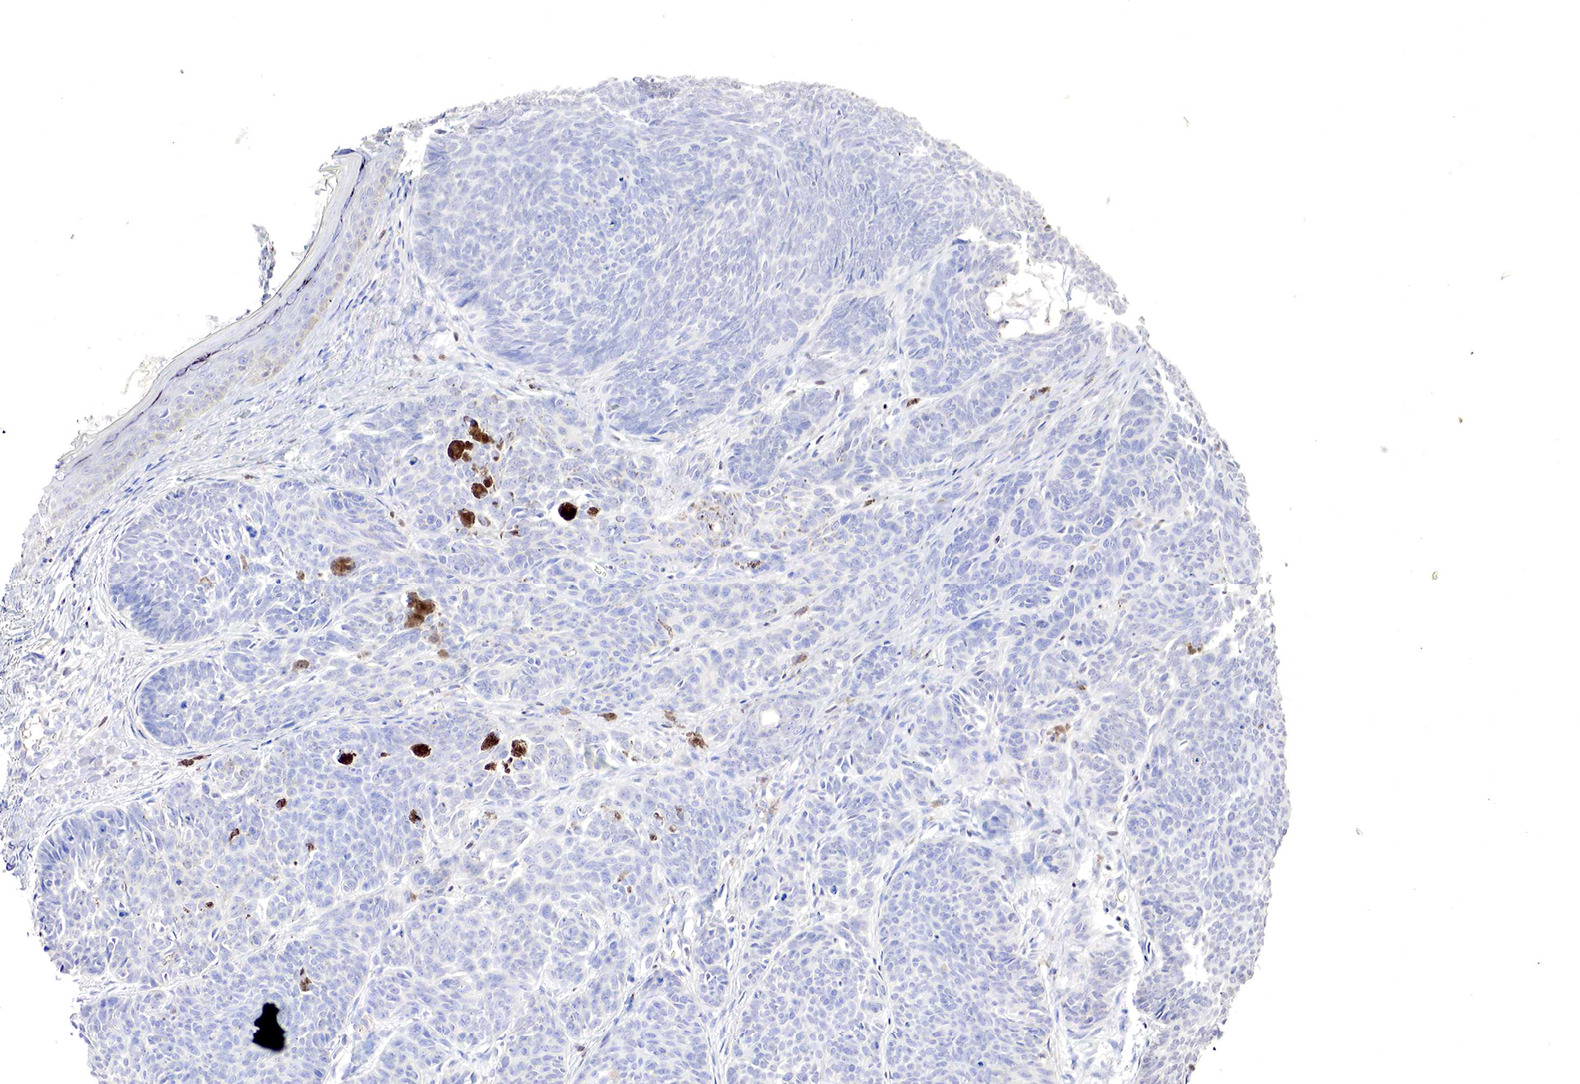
{"staining": {"intensity": "negative", "quantity": "none", "location": "none"}, "tissue": "skin cancer", "cell_type": "Tumor cells", "image_type": "cancer", "snomed": [{"axis": "morphology", "description": "Basal cell carcinoma"}, {"axis": "topography", "description": "Skin"}], "caption": "Immunohistochemical staining of human skin cancer shows no significant staining in tumor cells.", "gene": "GATA1", "patient": {"sex": "female", "age": 62}}